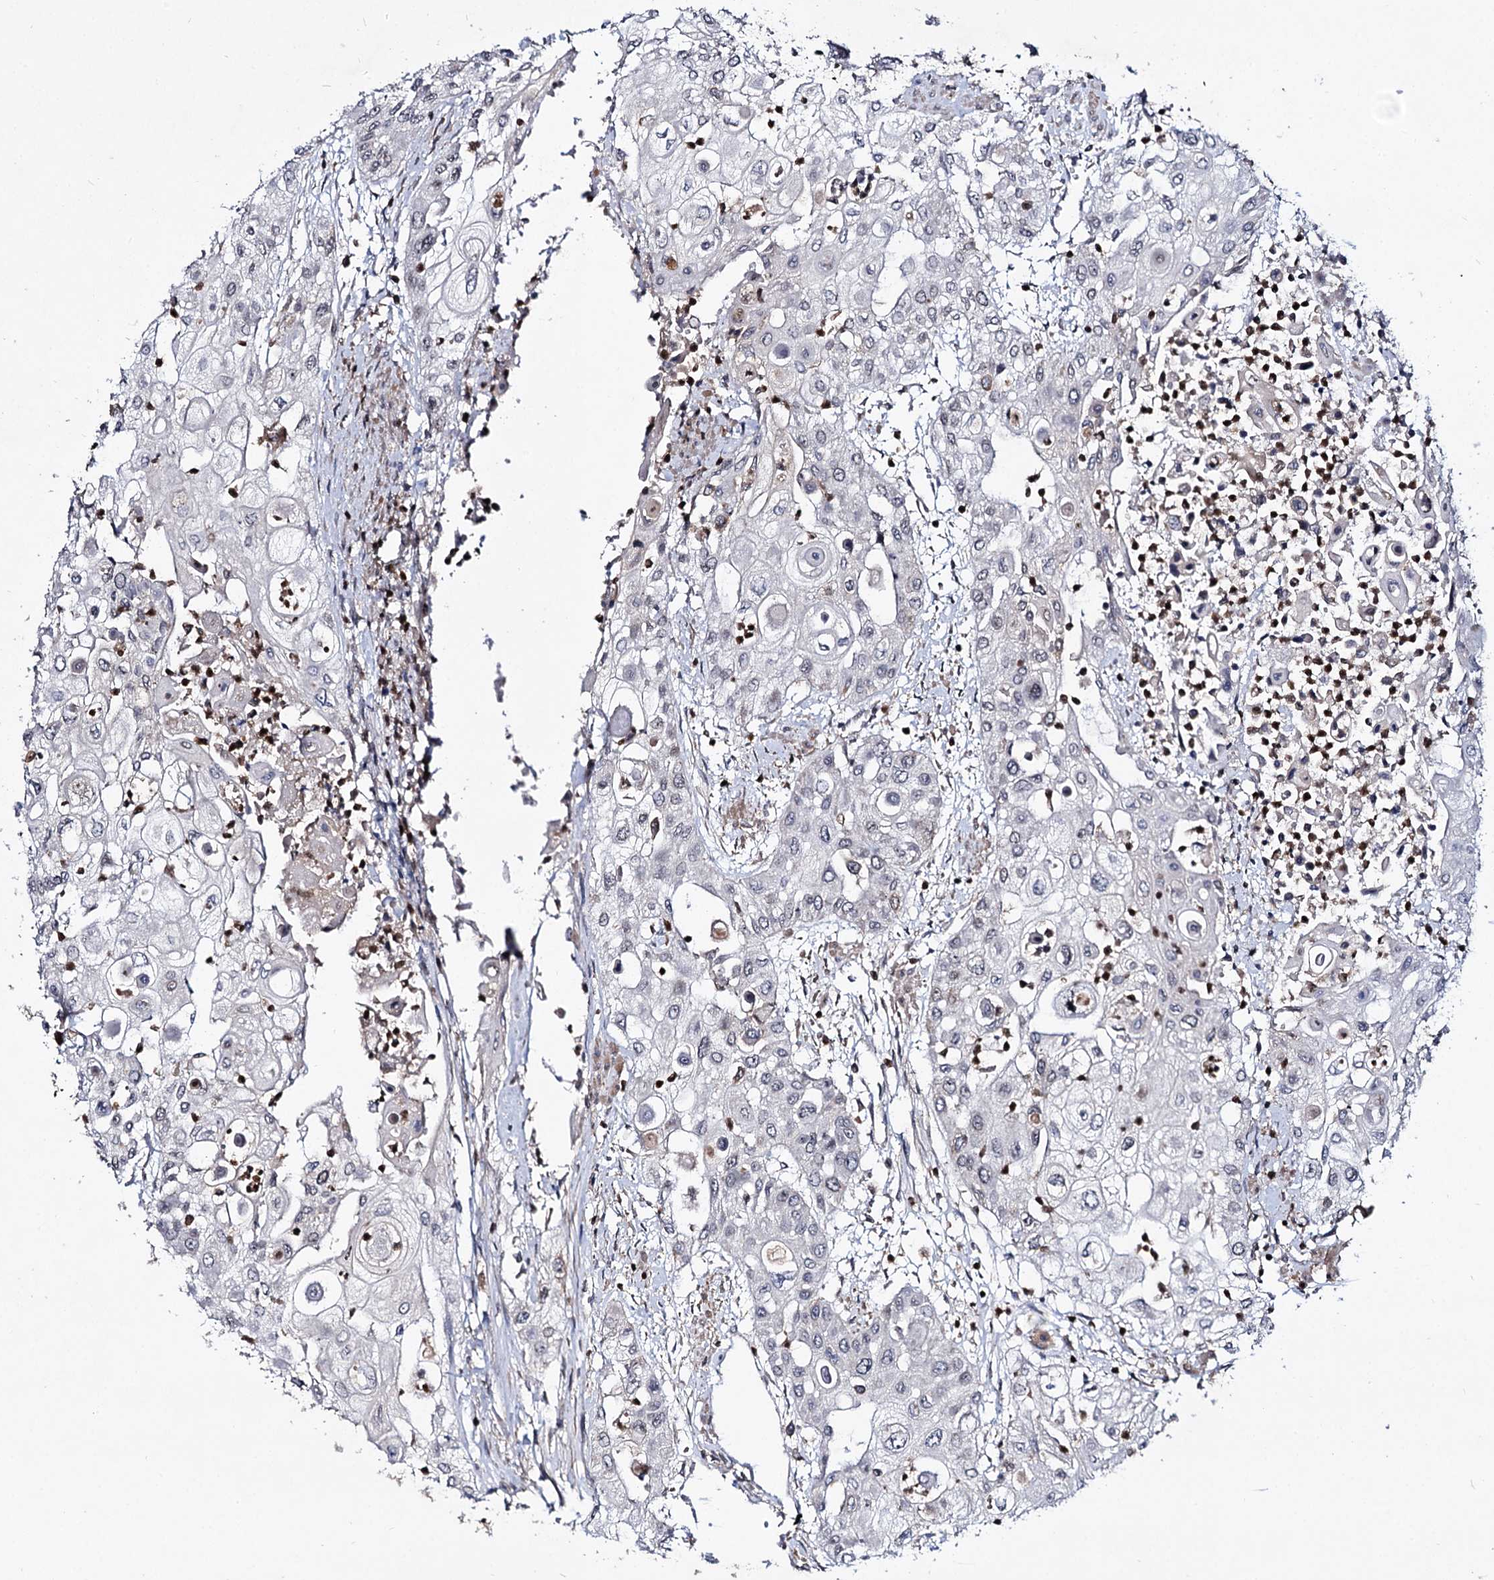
{"staining": {"intensity": "negative", "quantity": "none", "location": "none"}, "tissue": "urothelial cancer", "cell_type": "Tumor cells", "image_type": "cancer", "snomed": [{"axis": "morphology", "description": "Urothelial carcinoma, High grade"}, {"axis": "topography", "description": "Urinary bladder"}], "caption": "Tumor cells are negative for brown protein staining in urothelial cancer.", "gene": "SMCHD1", "patient": {"sex": "female", "age": 79}}